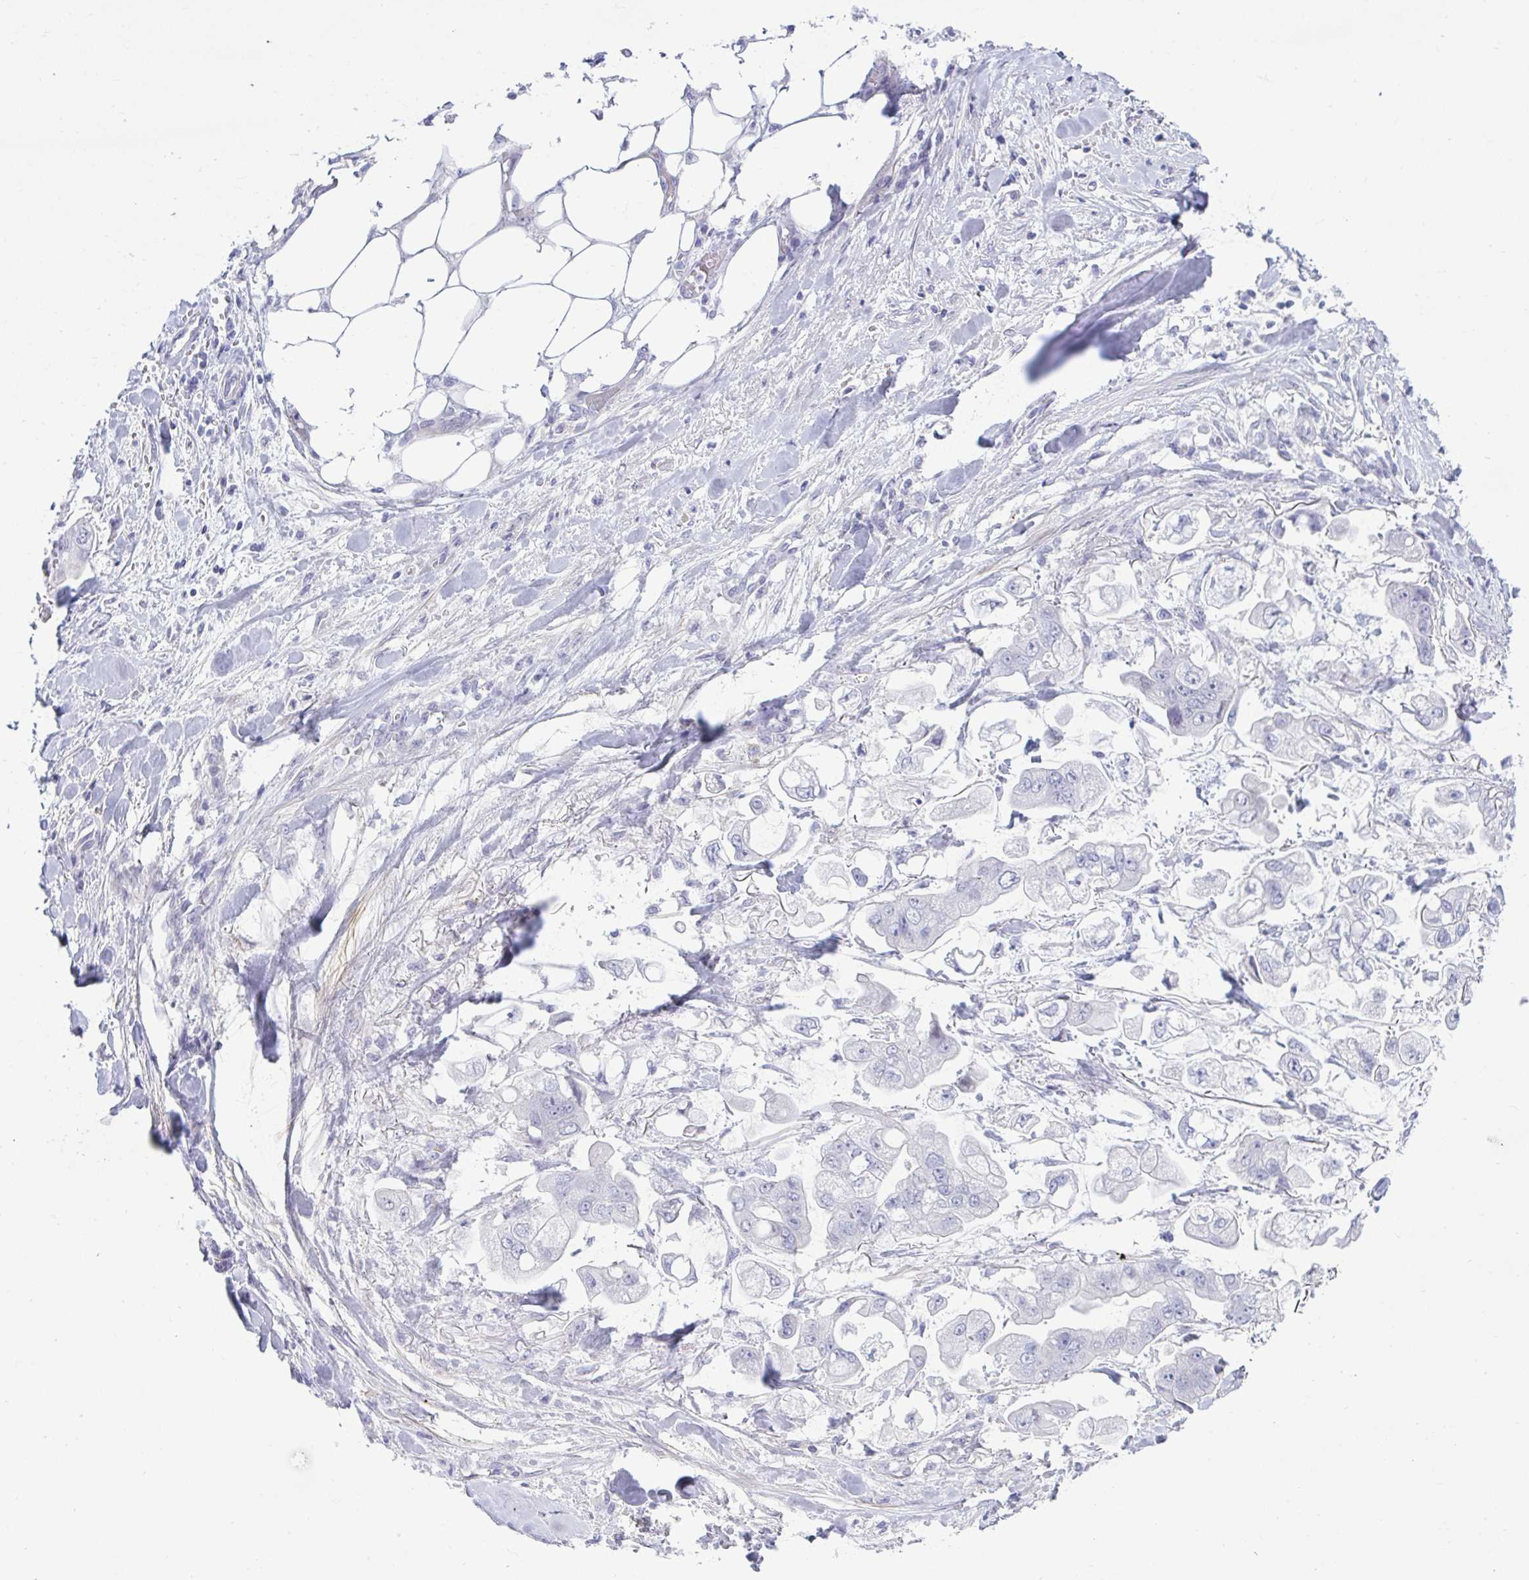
{"staining": {"intensity": "negative", "quantity": "none", "location": "none"}, "tissue": "stomach cancer", "cell_type": "Tumor cells", "image_type": "cancer", "snomed": [{"axis": "morphology", "description": "Adenocarcinoma, NOS"}, {"axis": "topography", "description": "Stomach"}], "caption": "Immunohistochemistry (IHC) of stomach adenocarcinoma shows no expression in tumor cells.", "gene": "MED9", "patient": {"sex": "male", "age": 62}}